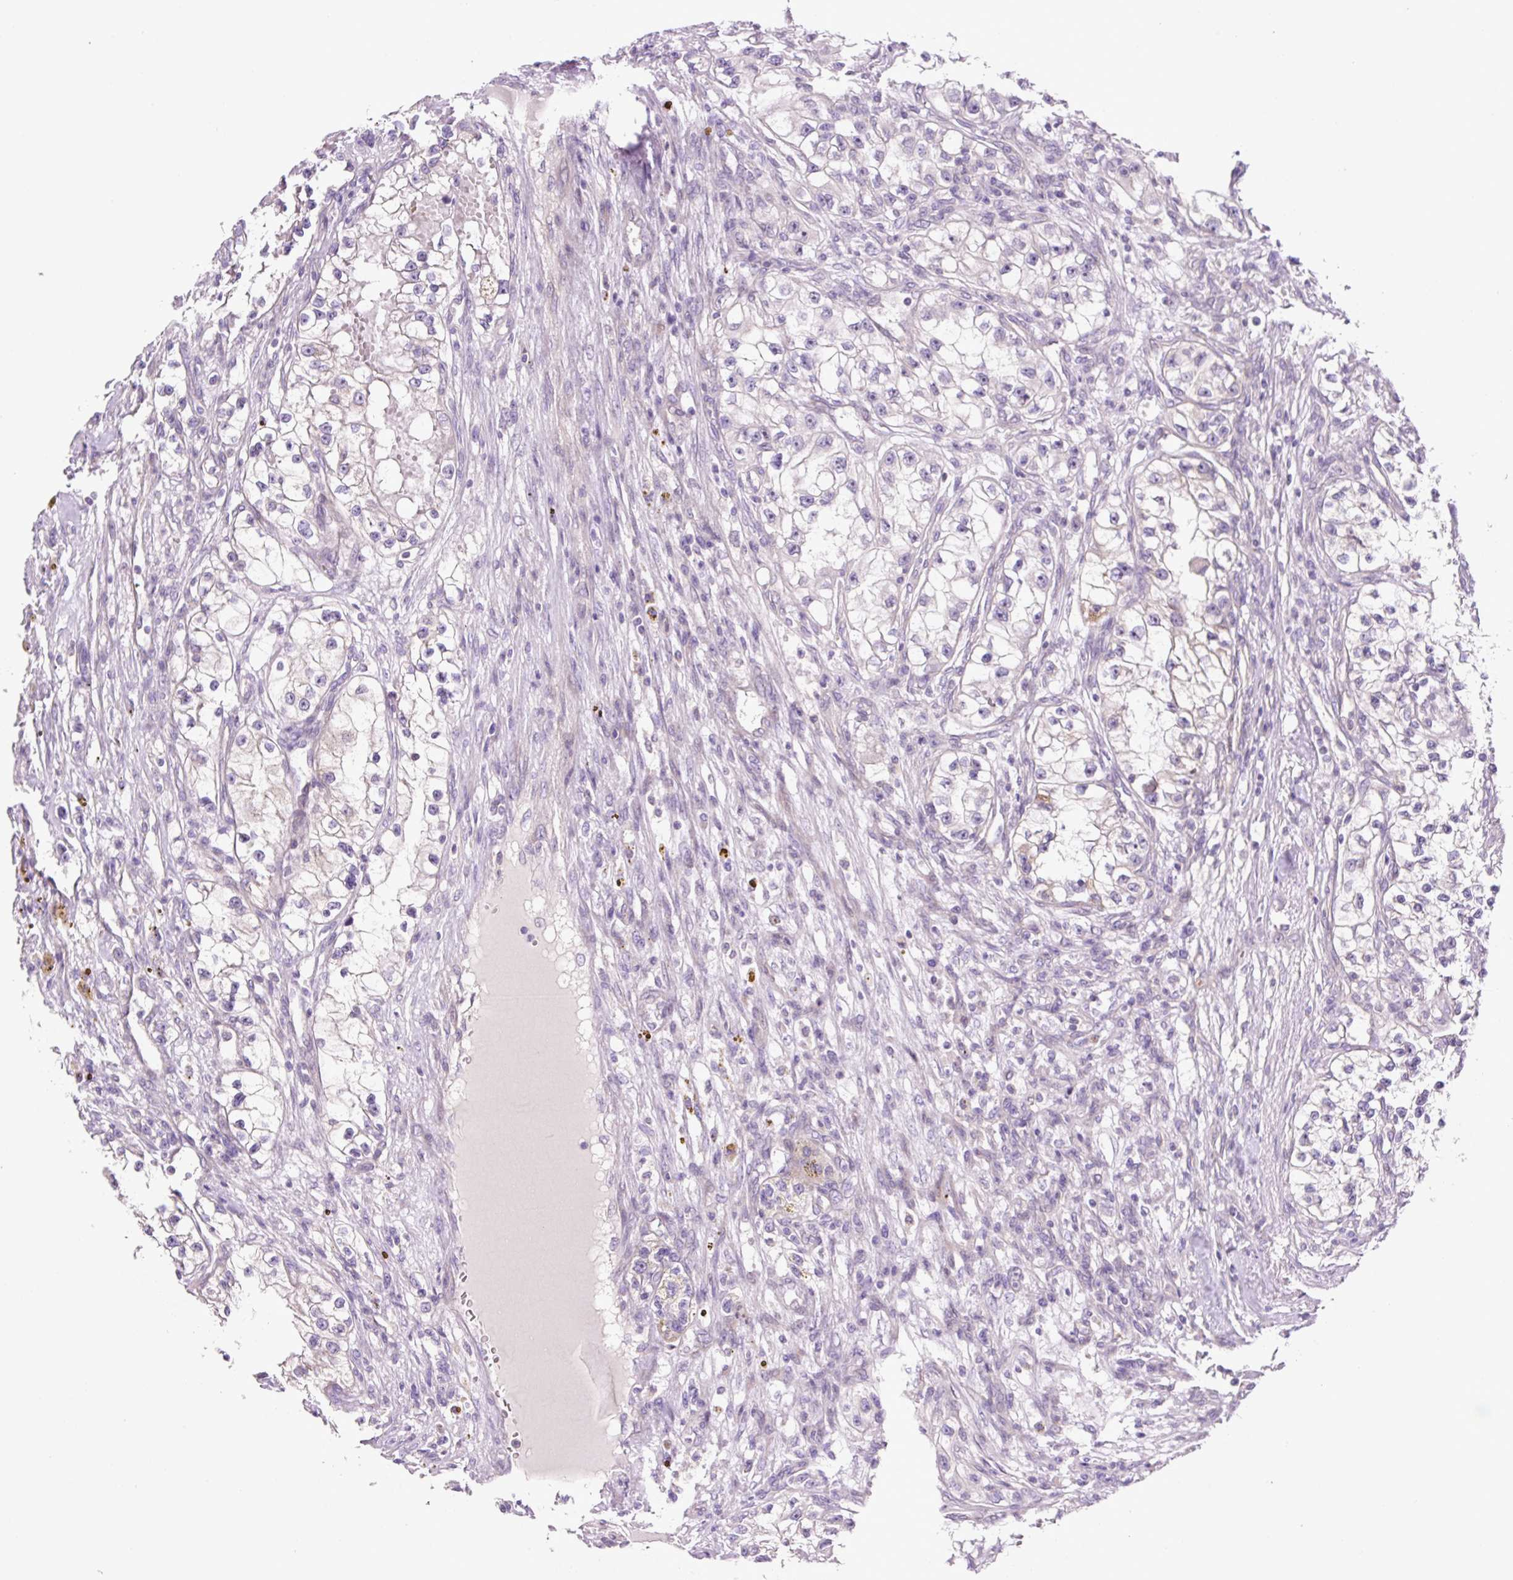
{"staining": {"intensity": "negative", "quantity": "none", "location": "none"}, "tissue": "renal cancer", "cell_type": "Tumor cells", "image_type": "cancer", "snomed": [{"axis": "morphology", "description": "Adenocarcinoma, NOS"}, {"axis": "topography", "description": "Kidney"}], "caption": "Immunohistochemical staining of human renal adenocarcinoma displays no significant positivity in tumor cells.", "gene": "OGDHL", "patient": {"sex": "female", "age": 57}}